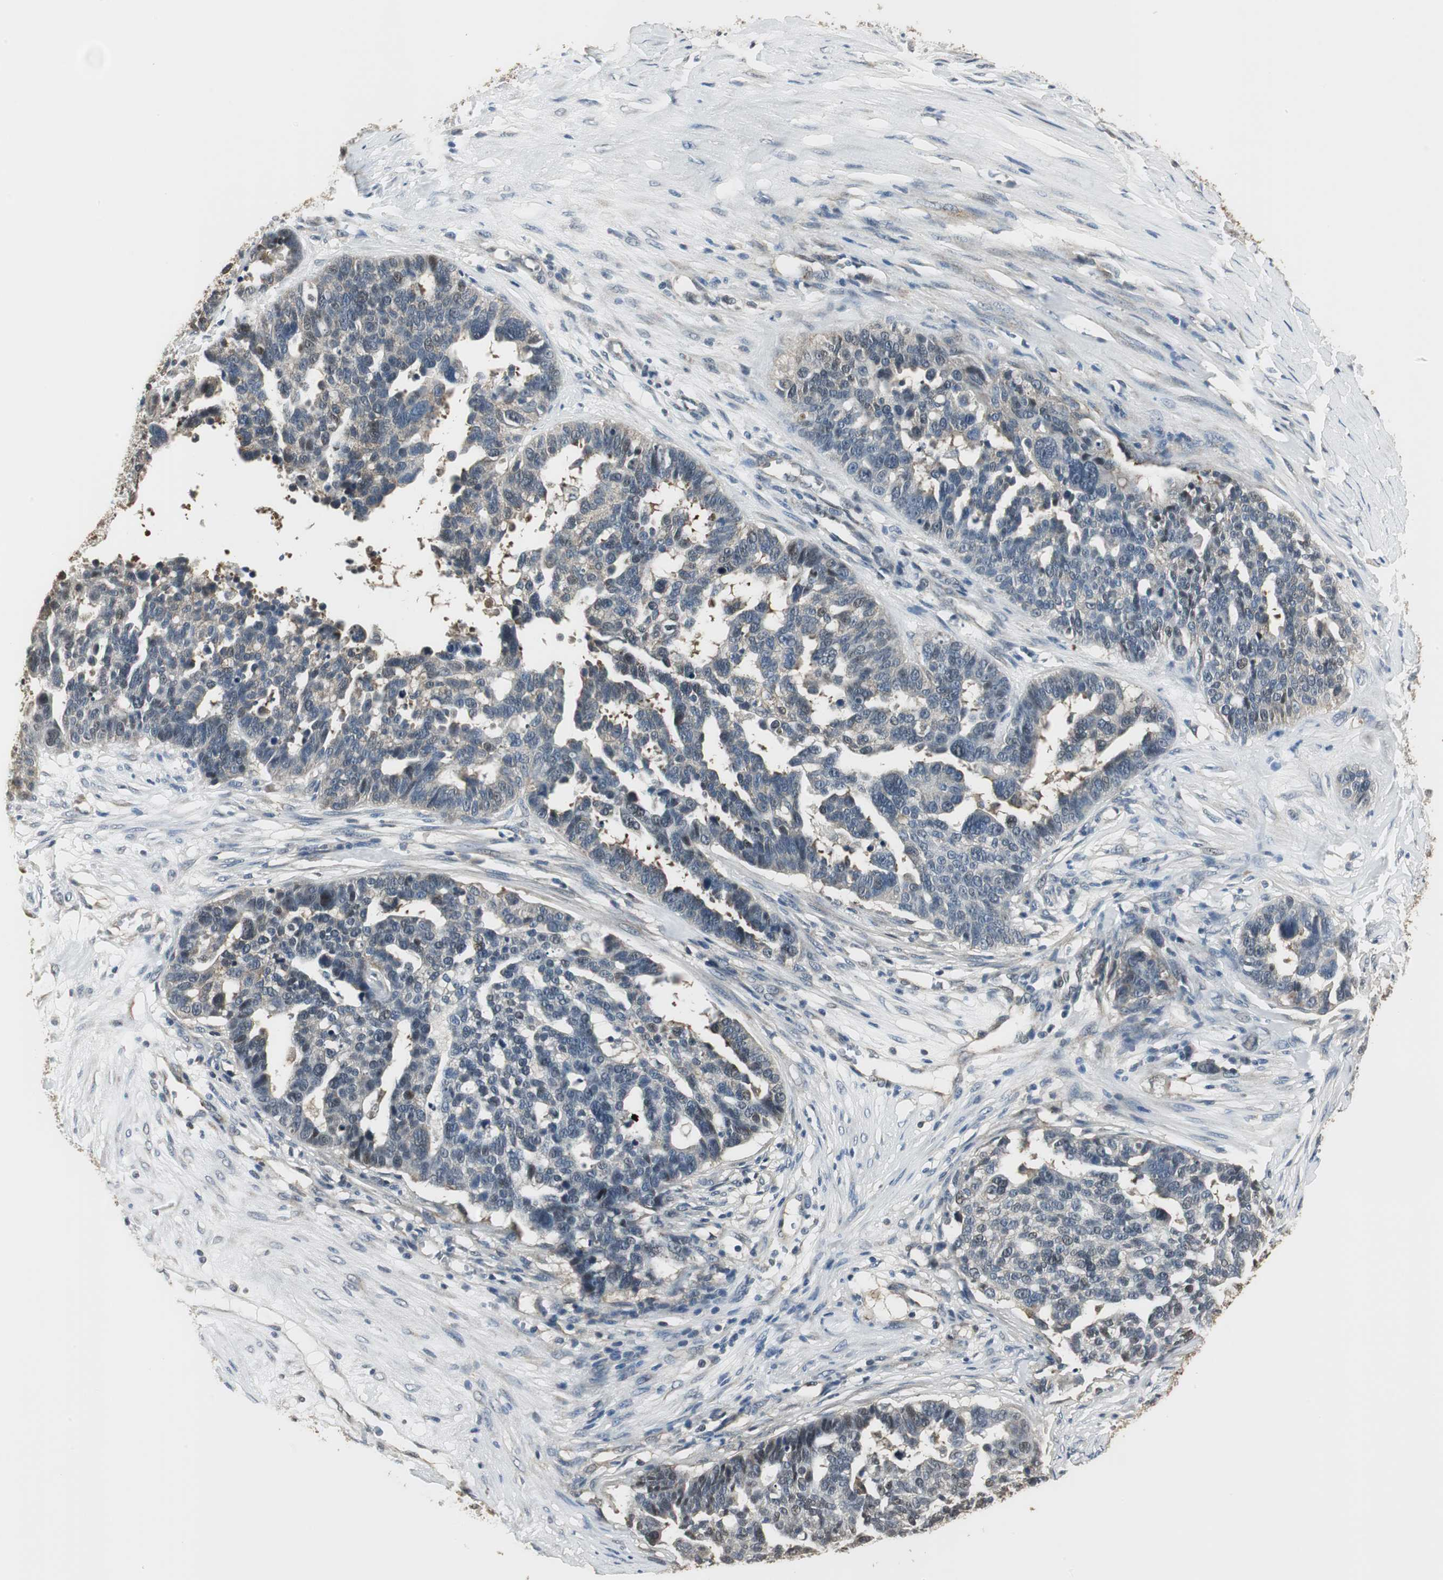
{"staining": {"intensity": "weak", "quantity": ">75%", "location": "cytoplasmic/membranous"}, "tissue": "ovarian cancer", "cell_type": "Tumor cells", "image_type": "cancer", "snomed": [{"axis": "morphology", "description": "Cystadenocarcinoma, serous, NOS"}, {"axis": "topography", "description": "Ovary"}], "caption": "Human ovarian cancer stained for a protein (brown) demonstrates weak cytoplasmic/membranous positive expression in approximately >75% of tumor cells.", "gene": "CCT5", "patient": {"sex": "female", "age": 59}}